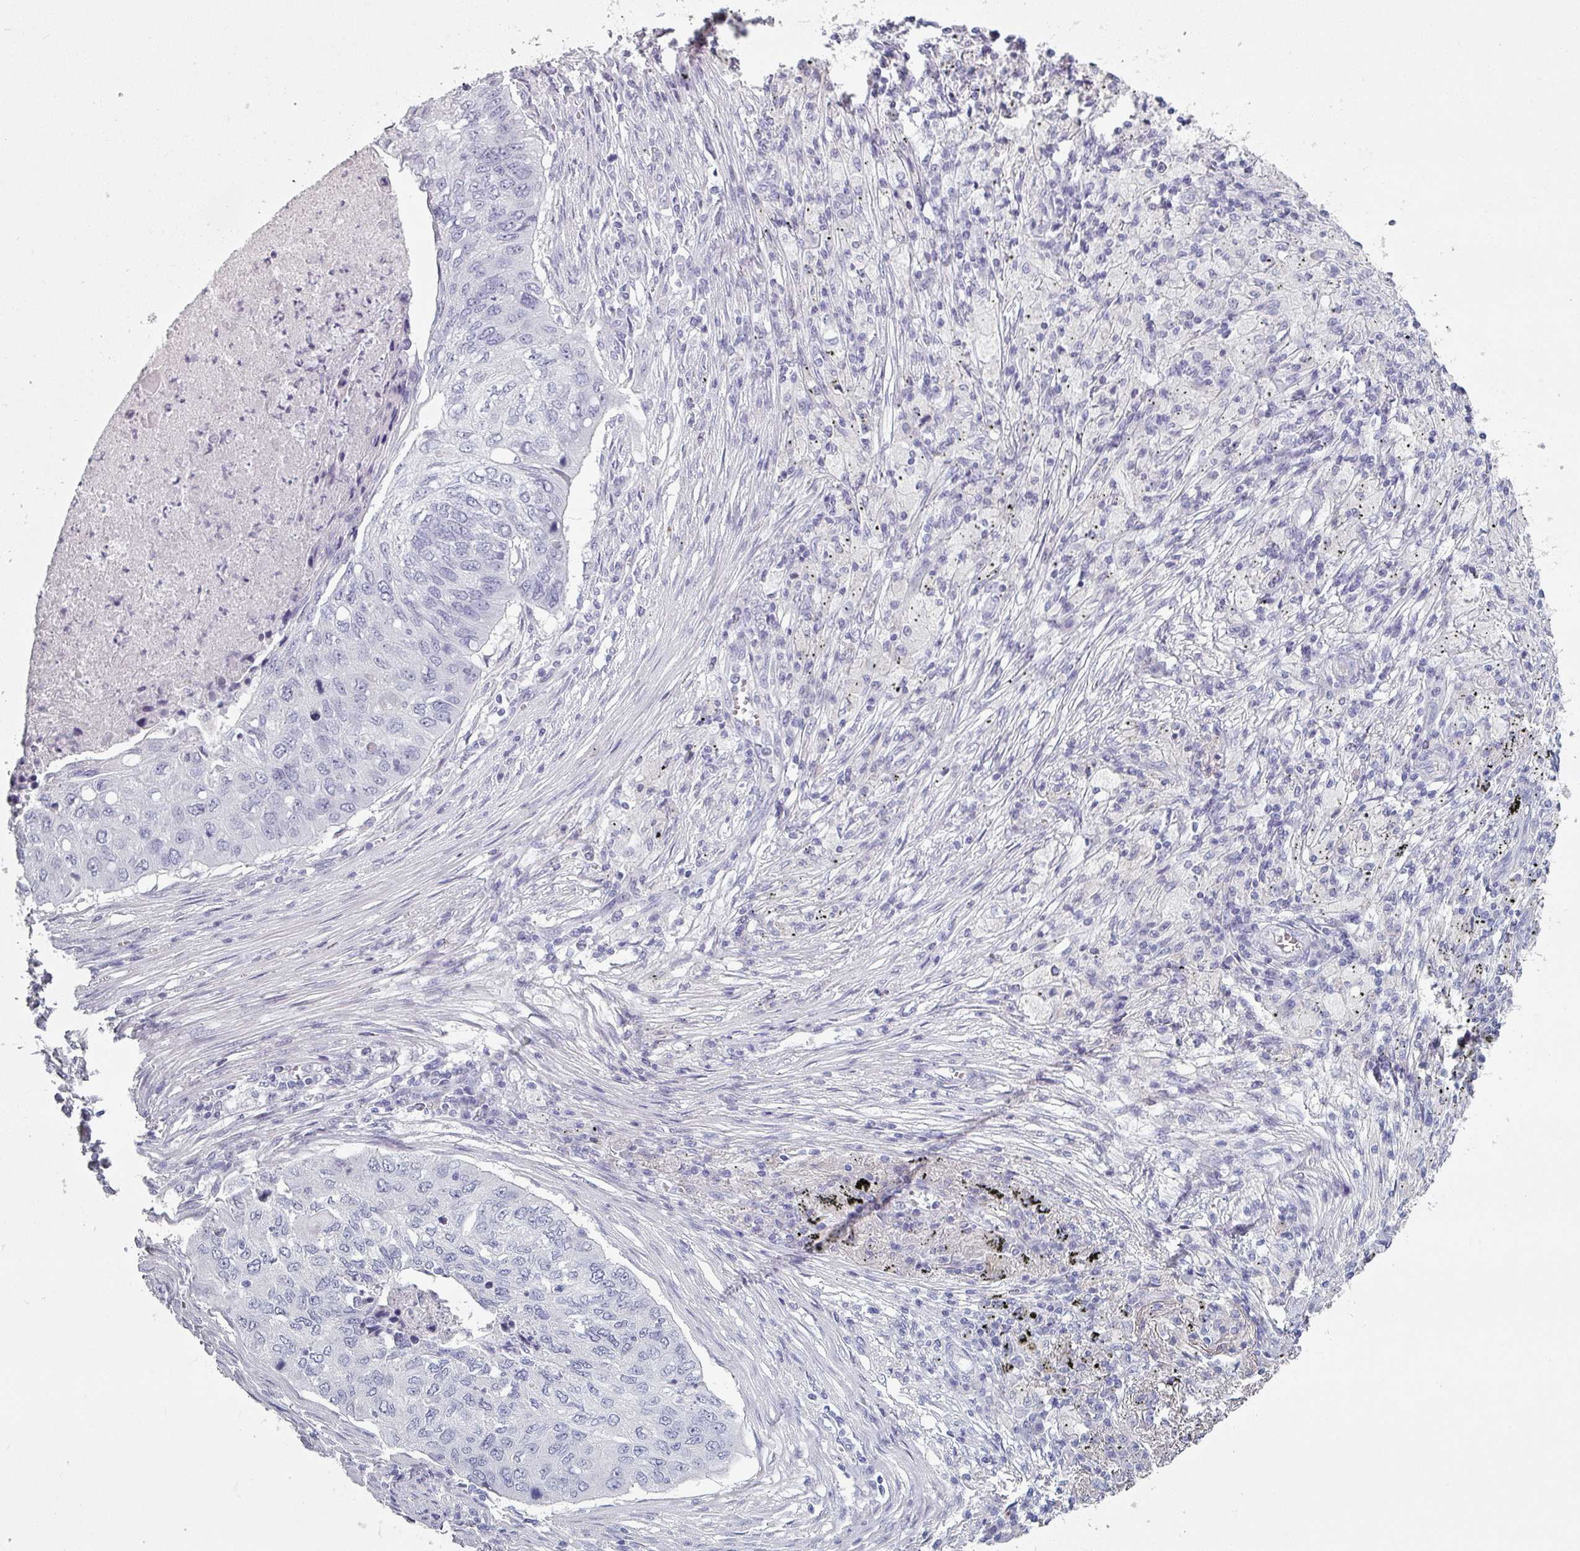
{"staining": {"intensity": "negative", "quantity": "none", "location": "none"}, "tissue": "lung cancer", "cell_type": "Tumor cells", "image_type": "cancer", "snomed": [{"axis": "morphology", "description": "Squamous cell carcinoma, NOS"}, {"axis": "topography", "description": "Lung"}], "caption": "An immunohistochemistry image of lung cancer is shown. There is no staining in tumor cells of lung cancer.", "gene": "SLC35G2", "patient": {"sex": "female", "age": 63}}